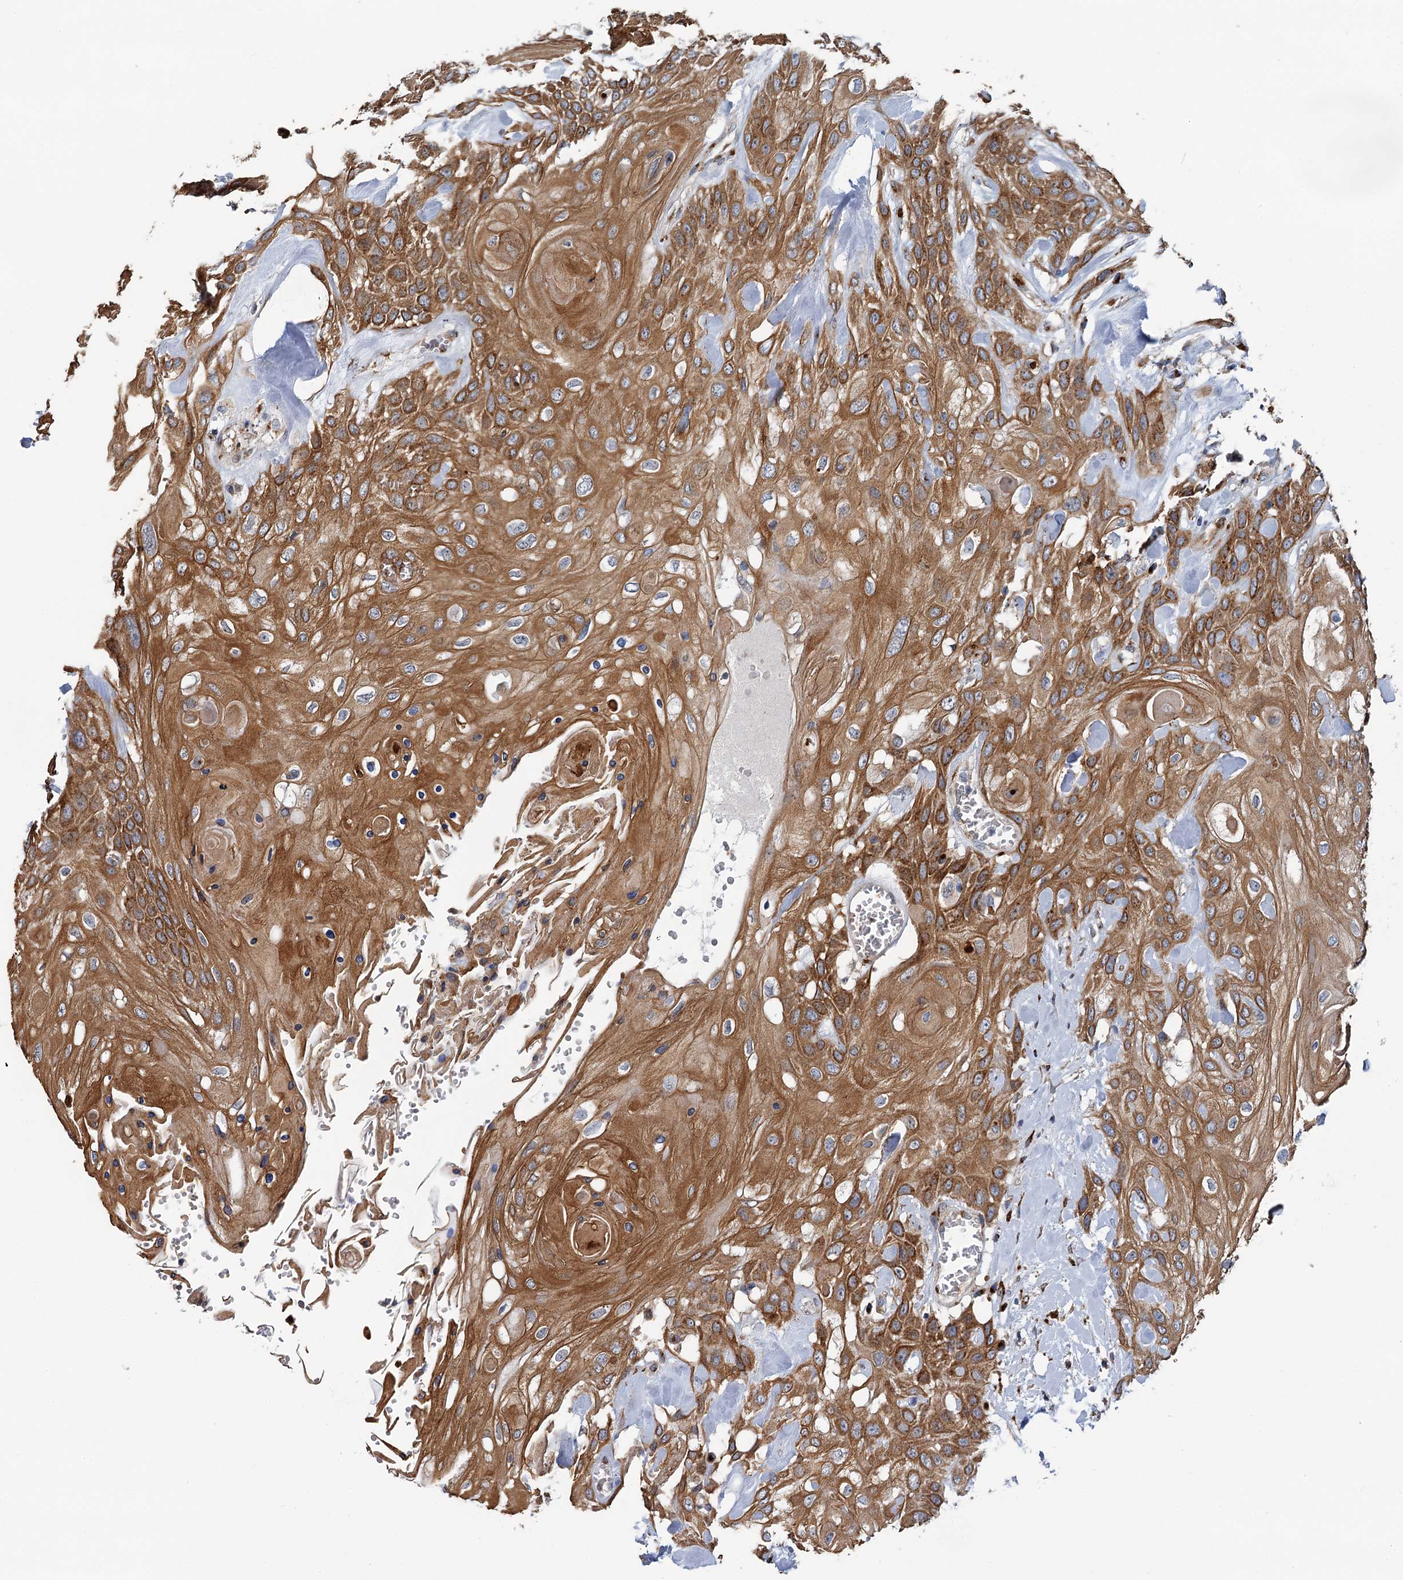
{"staining": {"intensity": "moderate", "quantity": ">75%", "location": "cytoplasmic/membranous"}, "tissue": "head and neck cancer", "cell_type": "Tumor cells", "image_type": "cancer", "snomed": [{"axis": "morphology", "description": "Squamous cell carcinoma, NOS"}, {"axis": "topography", "description": "Head-Neck"}], "caption": "Head and neck cancer stained for a protein displays moderate cytoplasmic/membranous positivity in tumor cells.", "gene": "BET1L", "patient": {"sex": "female", "age": 43}}